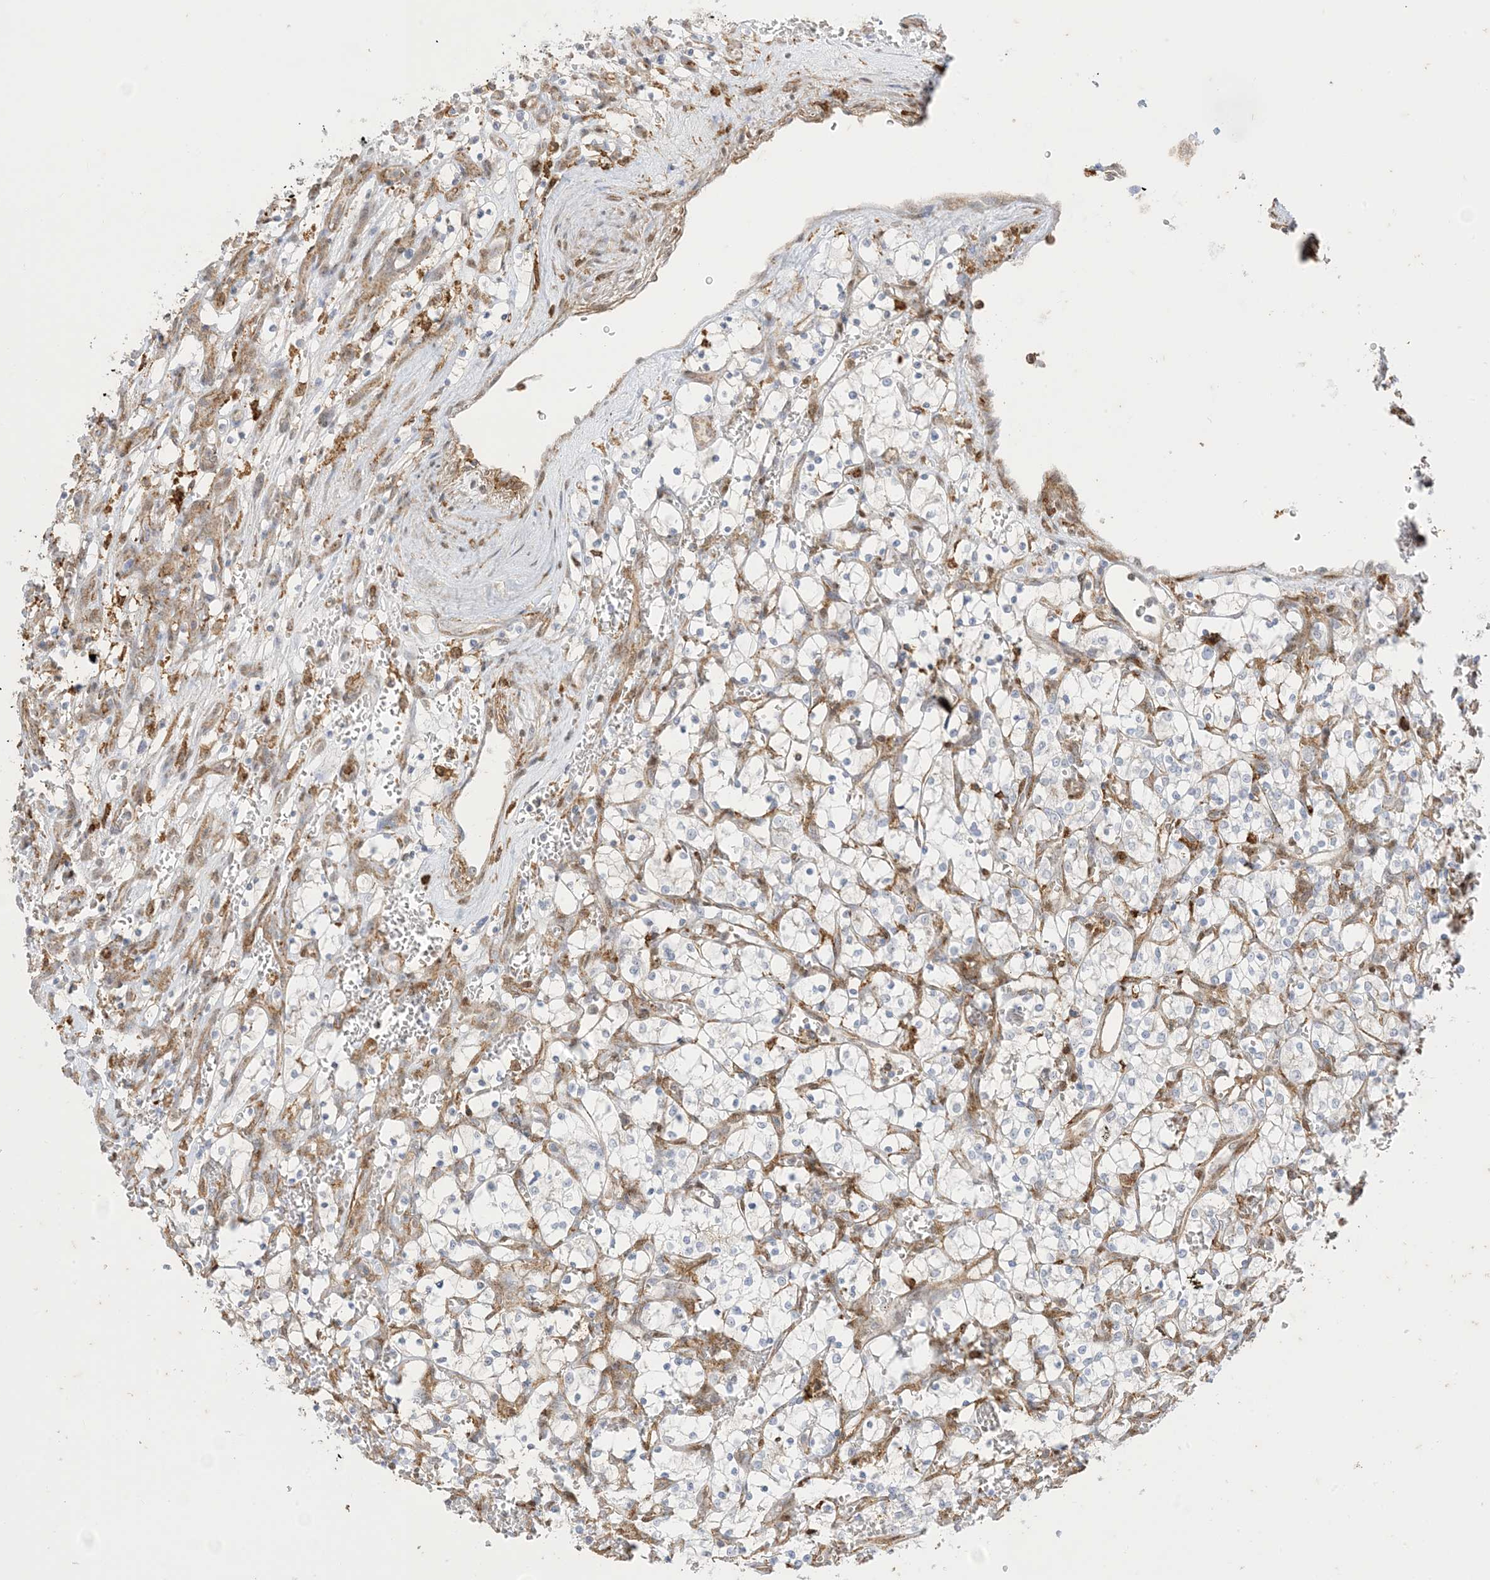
{"staining": {"intensity": "negative", "quantity": "none", "location": "none"}, "tissue": "renal cancer", "cell_type": "Tumor cells", "image_type": "cancer", "snomed": [{"axis": "morphology", "description": "Adenocarcinoma, NOS"}, {"axis": "topography", "description": "Kidney"}], "caption": "Tumor cells show no significant protein positivity in renal cancer (adenocarcinoma). (Stains: DAB immunohistochemistry (IHC) with hematoxylin counter stain, Microscopy: brightfield microscopy at high magnification).", "gene": "GSN", "patient": {"sex": "female", "age": 69}}